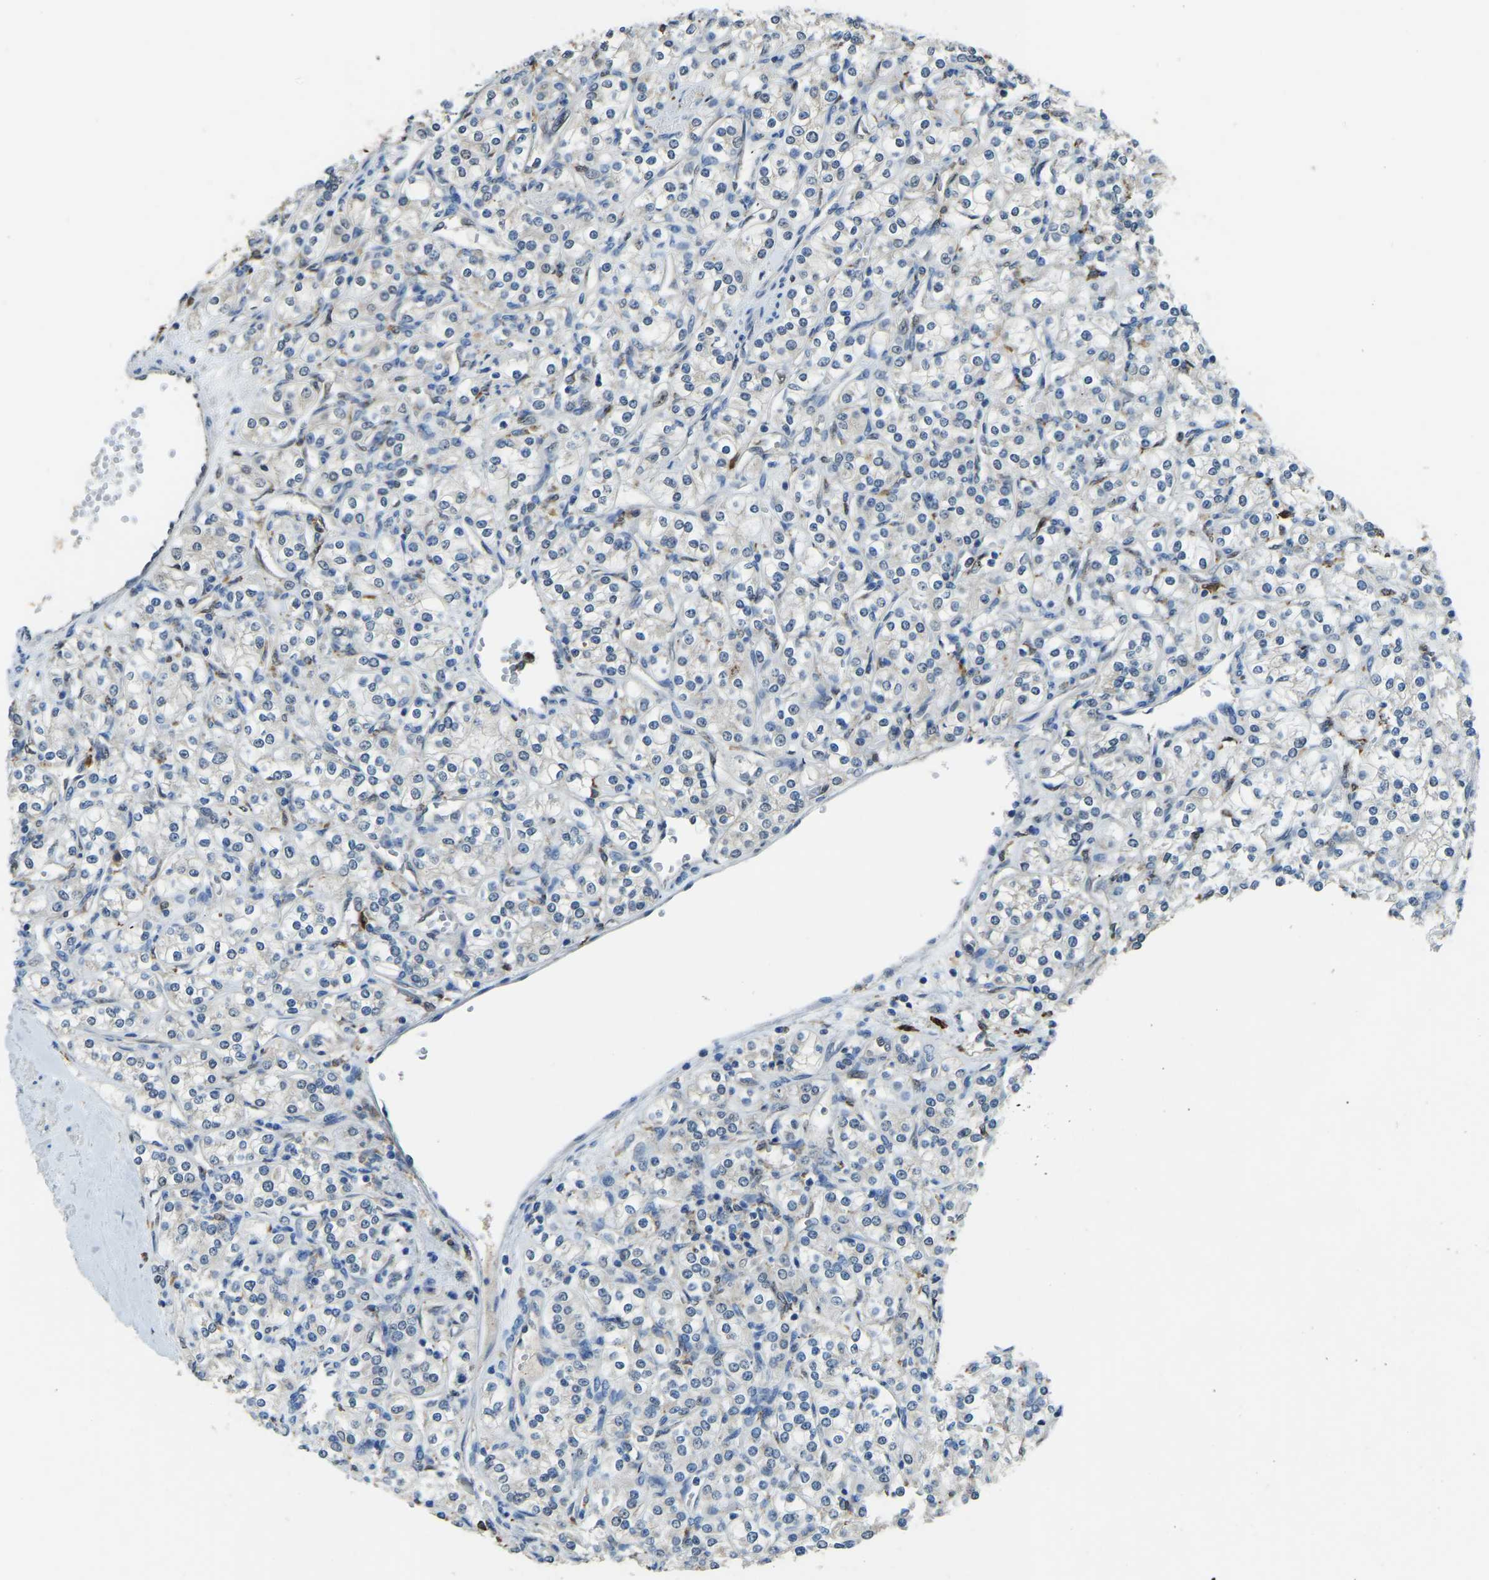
{"staining": {"intensity": "negative", "quantity": "none", "location": "none"}, "tissue": "renal cancer", "cell_type": "Tumor cells", "image_type": "cancer", "snomed": [{"axis": "morphology", "description": "Adenocarcinoma, NOS"}, {"axis": "topography", "description": "Kidney"}], "caption": "Photomicrograph shows no protein positivity in tumor cells of renal adenocarcinoma tissue.", "gene": "NANS", "patient": {"sex": "male", "age": 77}}